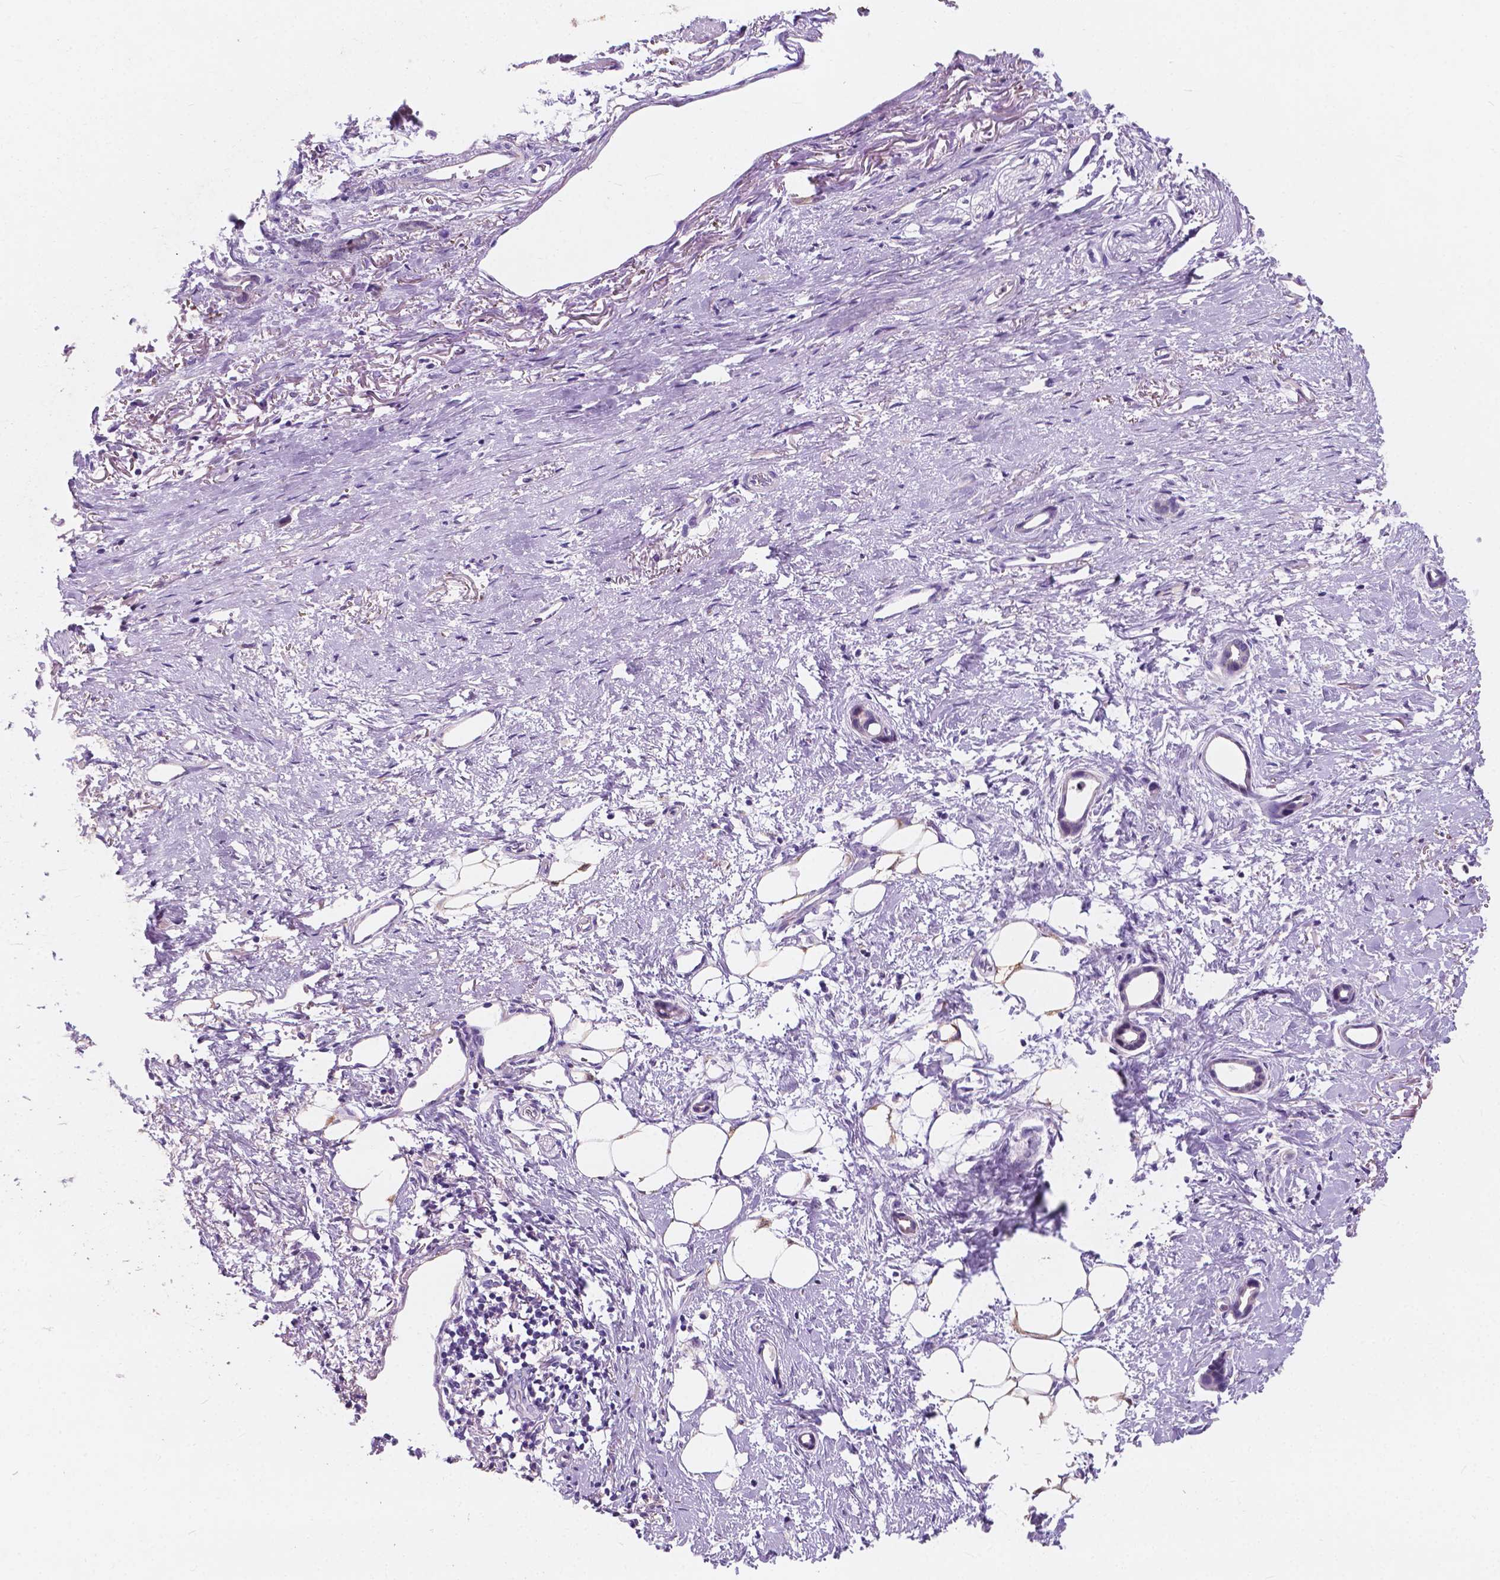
{"staining": {"intensity": "negative", "quantity": "none", "location": "none"}, "tissue": "stomach cancer", "cell_type": "Tumor cells", "image_type": "cancer", "snomed": [{"axis": "morphology", "description": "Adenocarcinoma, NOS"}, {"axis": "topography", "description": "Stomach, upper"}], "caption": "The micrograph reveals no significant positivity in tumor cells of adenocarcinoma (stomach).", "gene": "IREB2", "patient": {"sex": "male", "age": 62}}